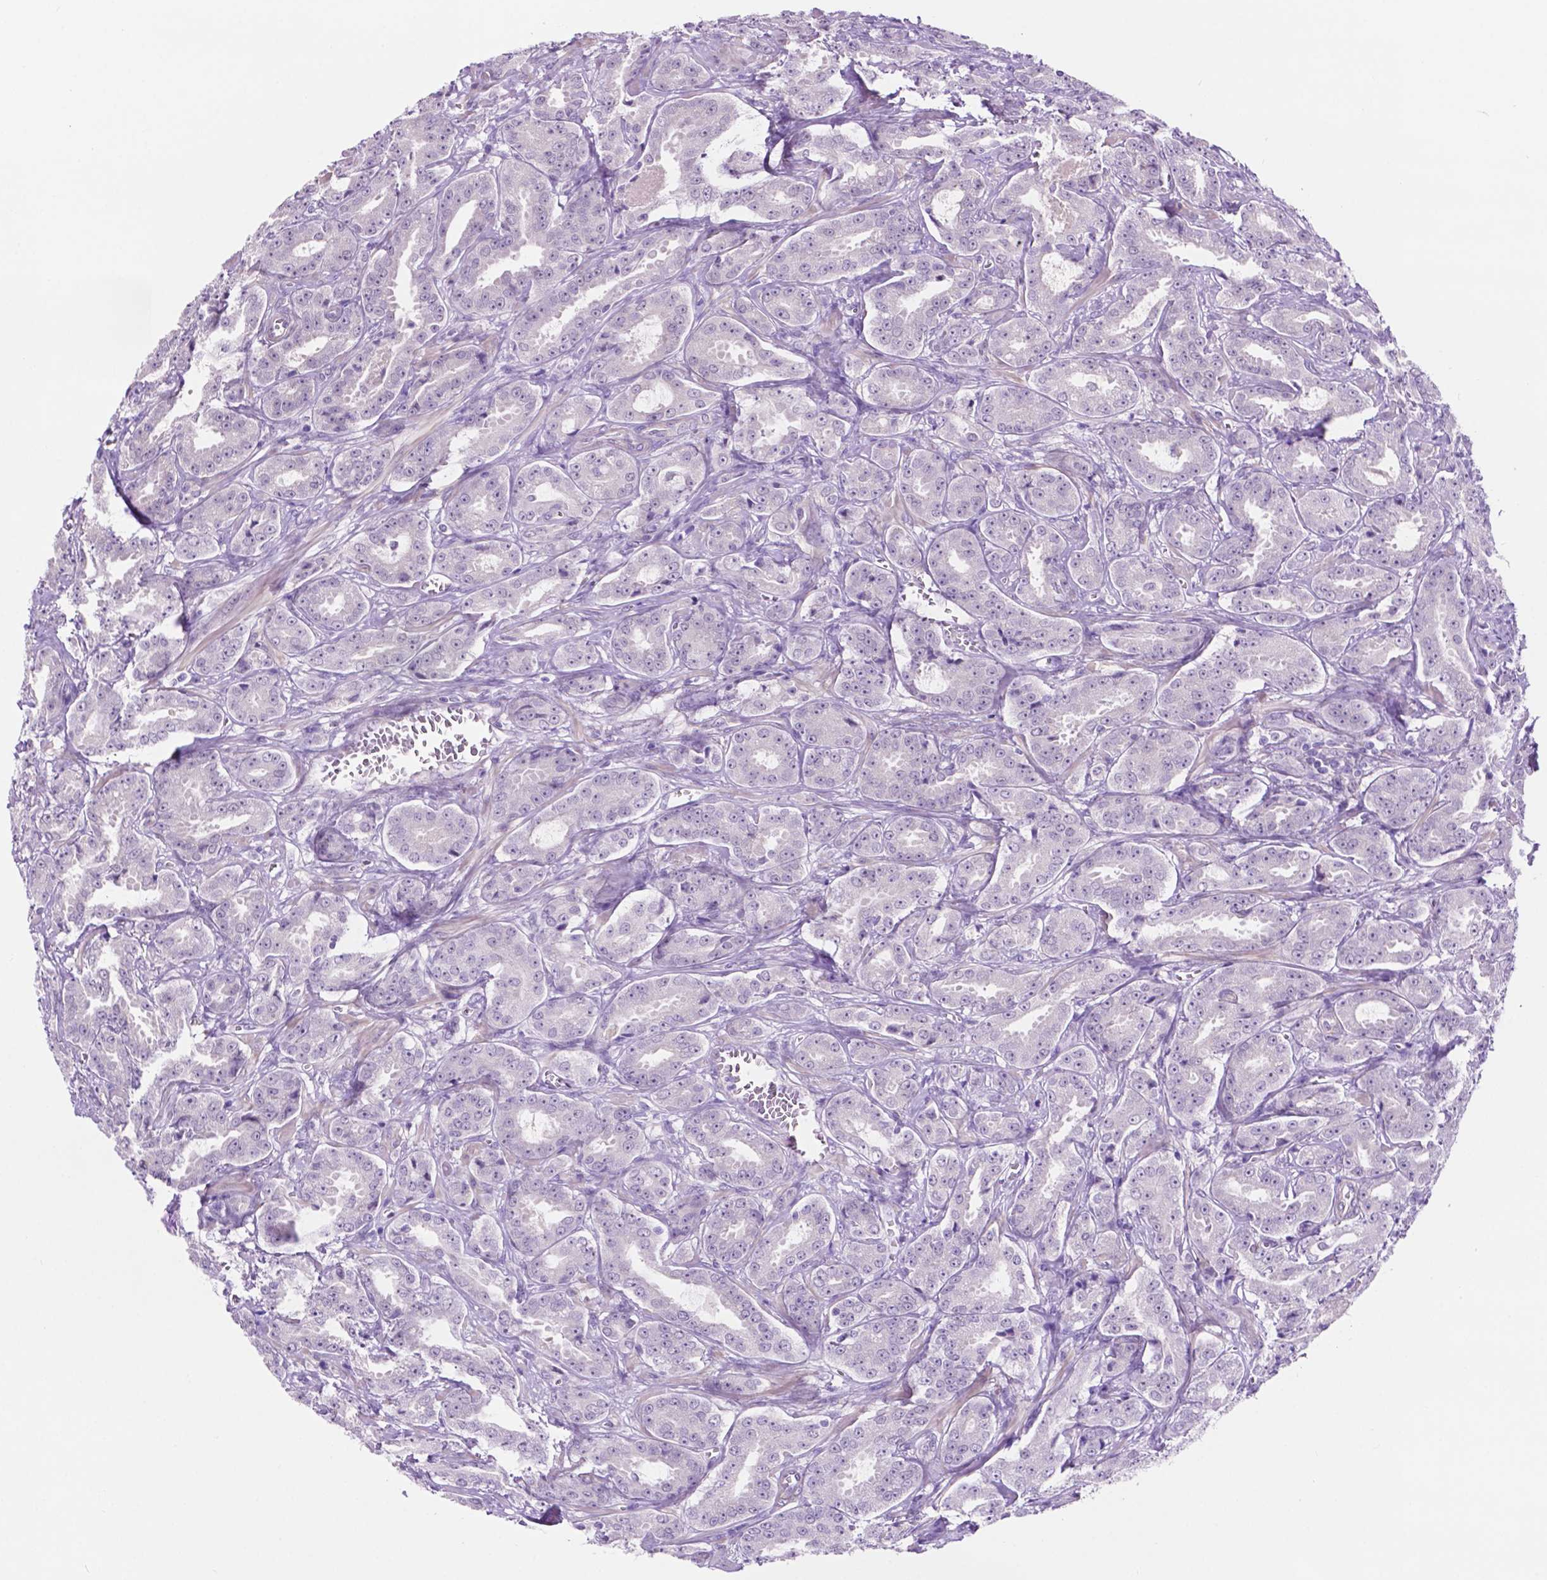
{"staining": {"intensity": "negative", "quantity": "none", "location": "none"}, "tissue": "prostate cancer", "cell_type": "Tumor cells", "image_type": "cancer", "snomed": [{"axis": "morphology", "description": "Adenocarcinoma, High grade"}, {"axis": "topography", "description": "Prostate"}], "caption": "The image displays no significant positivity in tumor cells of prostate cancer (adenocarcinoma (high-grade)).", "gene": "ACY3", "patient": {"sex": "male", "age": 64}}